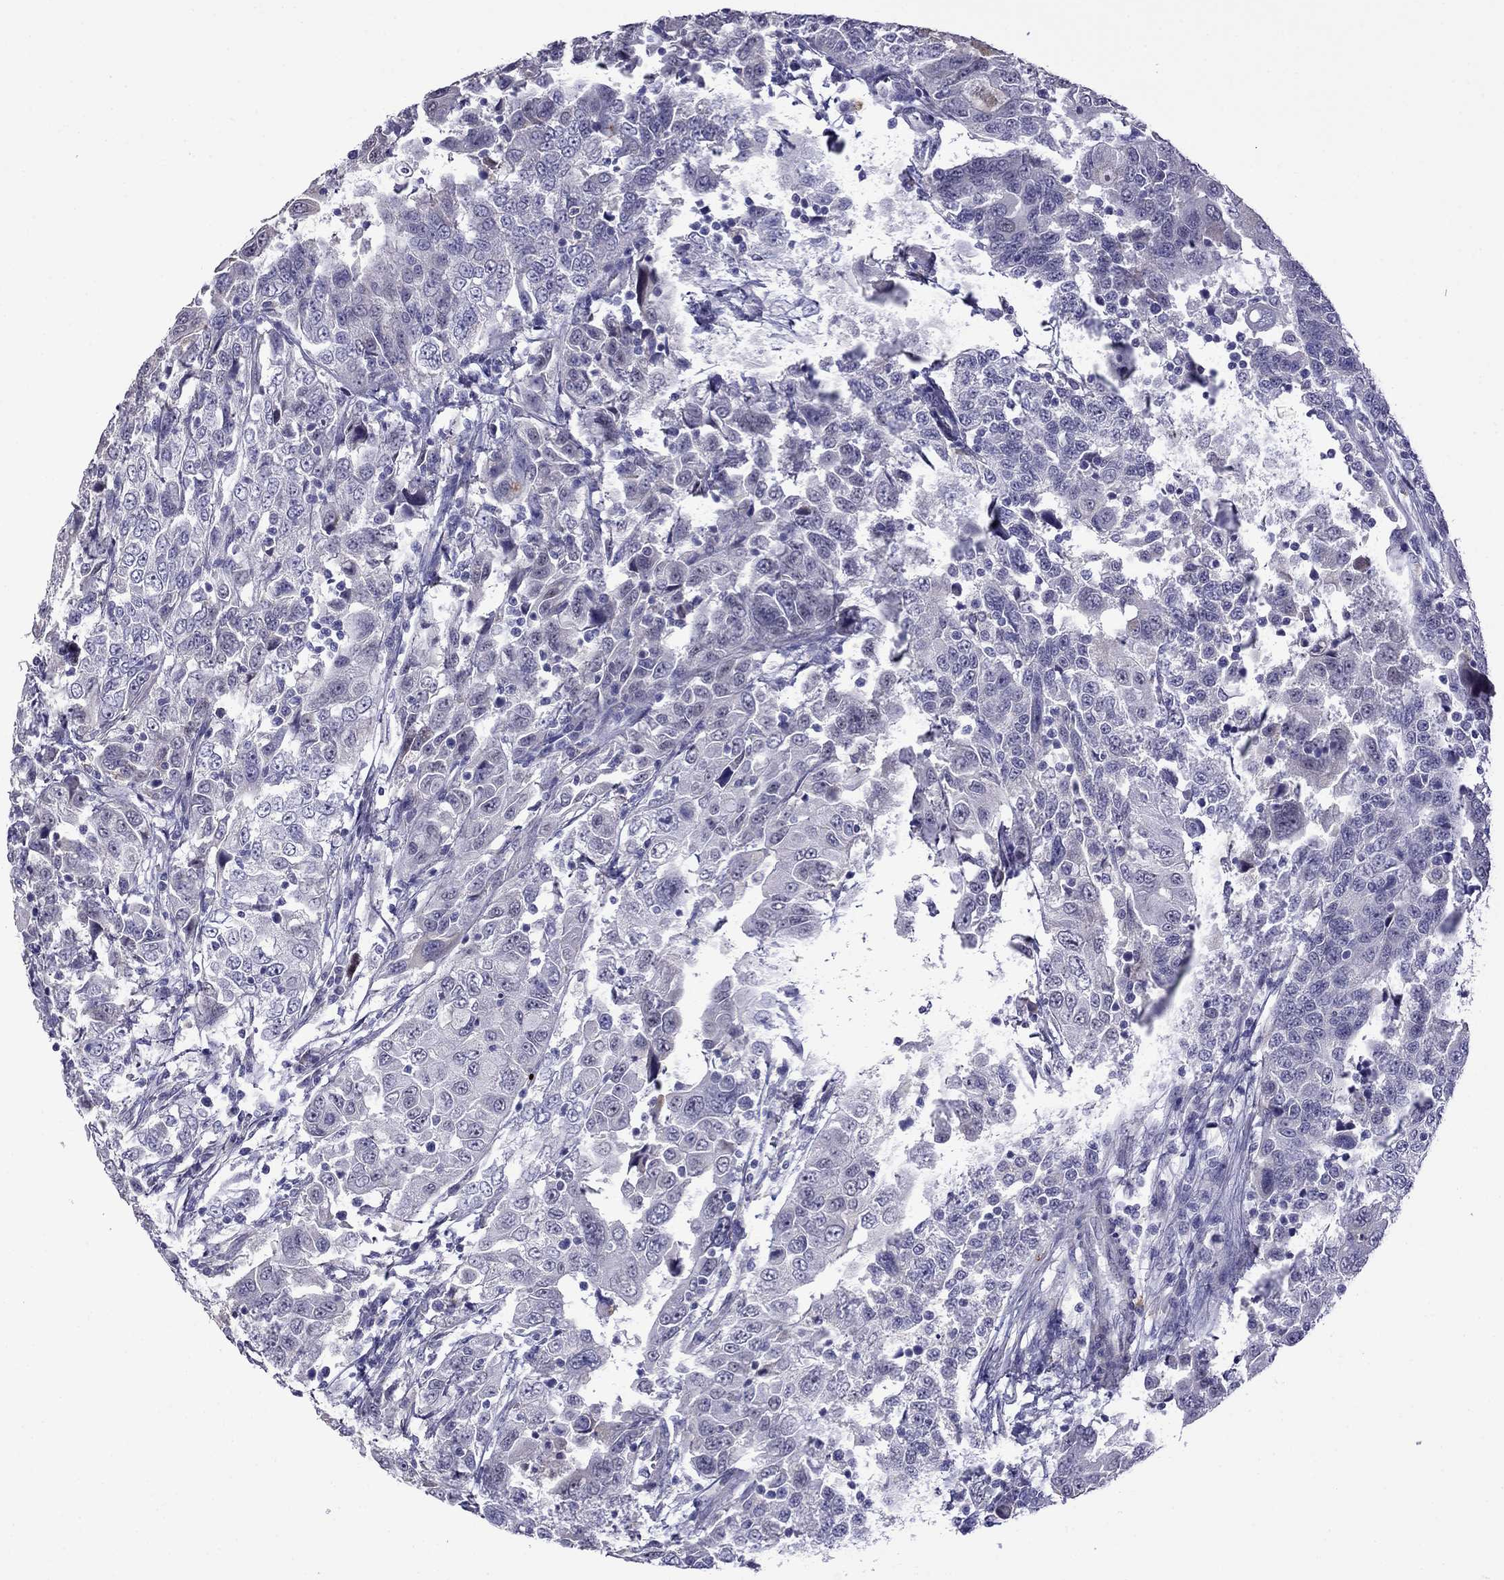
{"staining": {"intensity": "negative", "quantity": "none", "location": "none"}, "tissue": "urothelial cancer", "cell_type": "Tumor cells", "image_type": "cancer", "snomed": [{"axis": "morphology", "description": "Urothelial carcinoma, NOS"}, {"axis": "morphology", "description": "Urothelial carcinoma, High grade"}, {"axis": "topography", "description": "Urinary bladder"}], "caption": "IHC of urothelial cancer reveals no staining in tumor cells.", "gene": "STAR", "patient": {"sex": "female", "age": 73}}